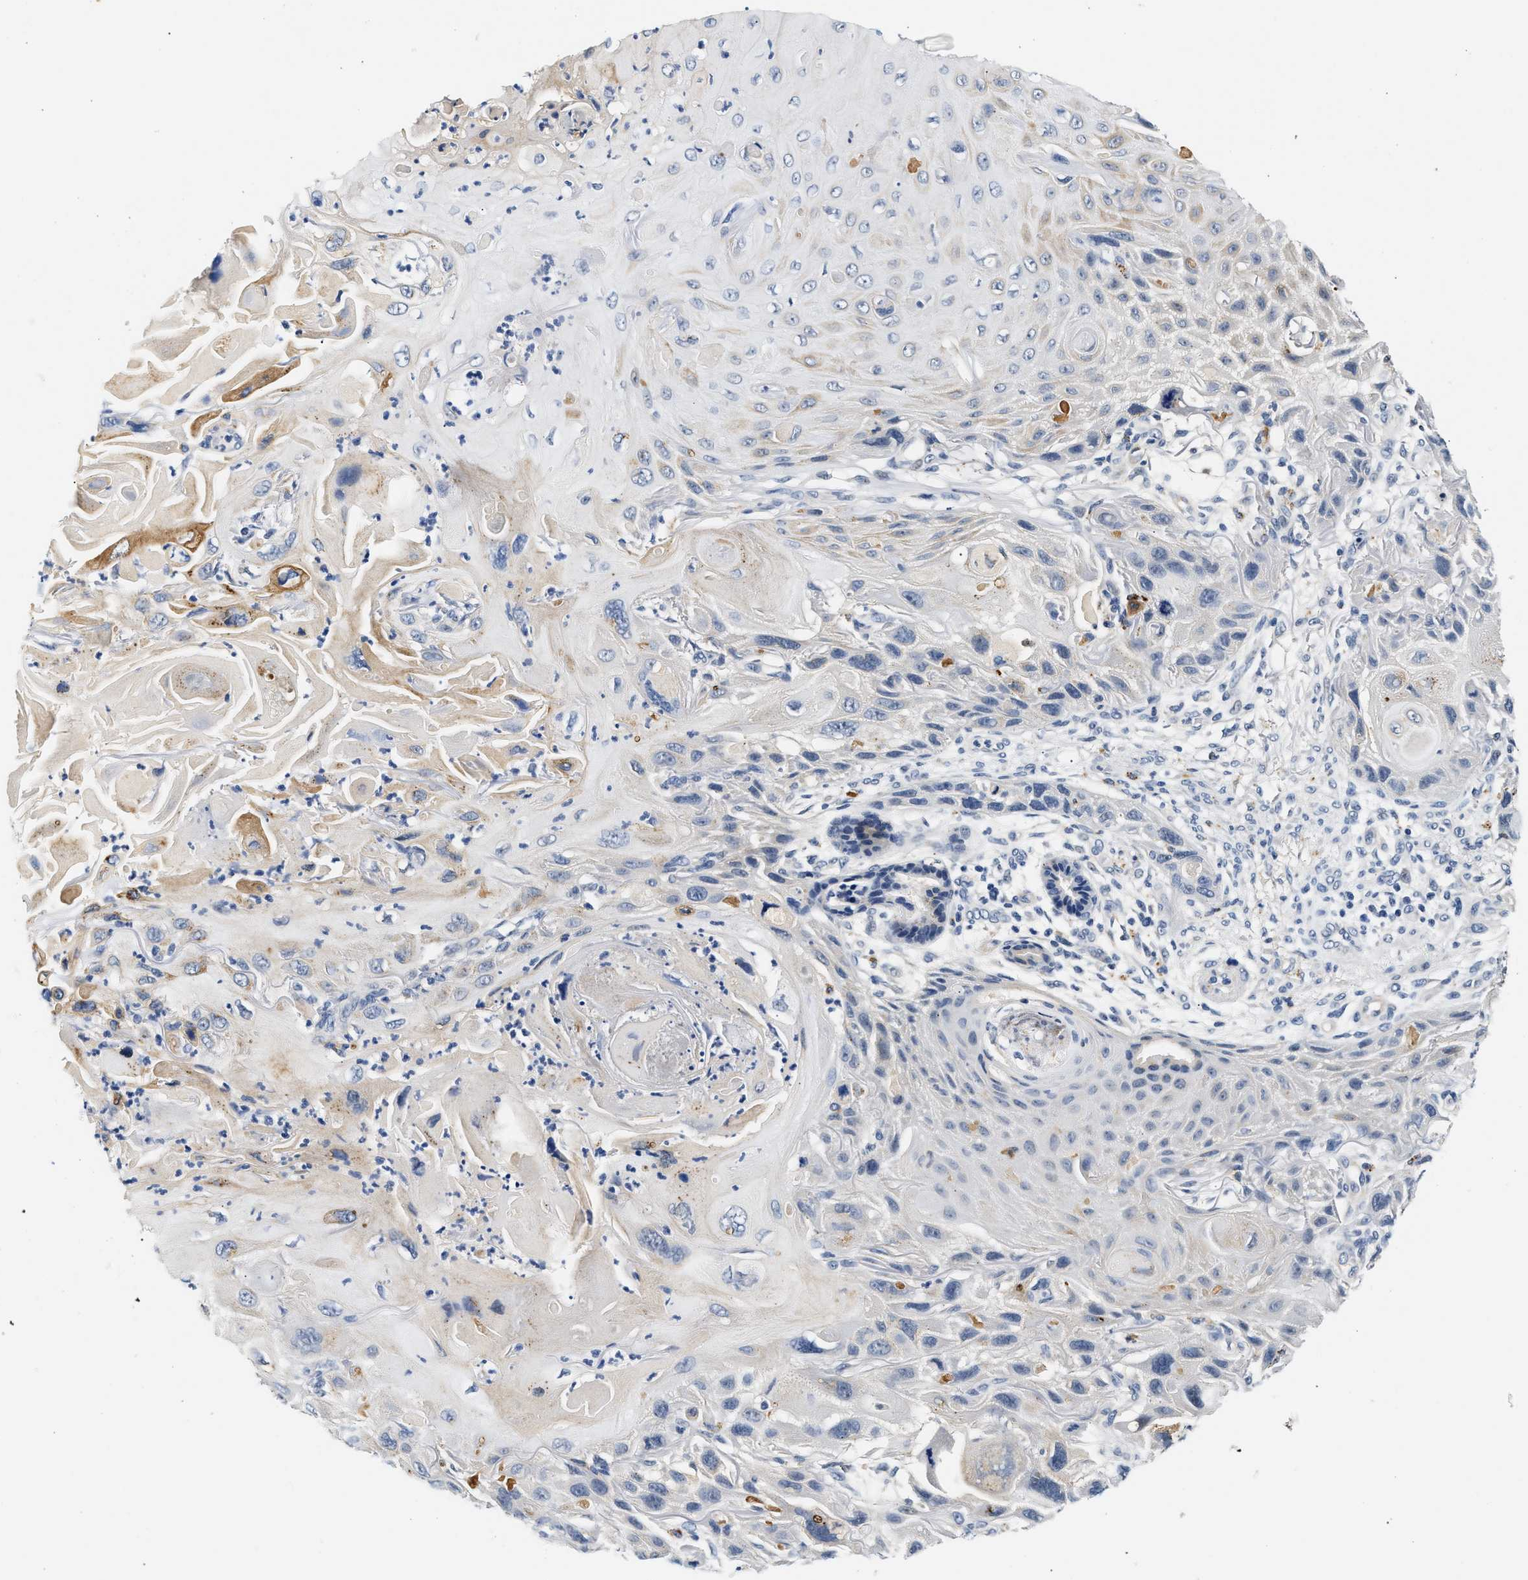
{"staining": {"intensity": "negative", "quantity": "none", "location": "none"}, "tissue": "skin cancer", "cell_type": "Tumor cells", "image_type": "cancer", "snomed": [{"axis": "morphology", "description": "Squamous cell carcinoma, NOS"}, {"axis": "topography", "description": "Skin"}], "caption": "DAB immunohistochemical staining of human squamous cell carcinoma (skin) shows no significant expression in tumor cells. (DAB immunohistochemistry (IHC) with hematoxylin counter stain).", "gene": "MED22", "patient": {"sex": "female", "age": 77}}